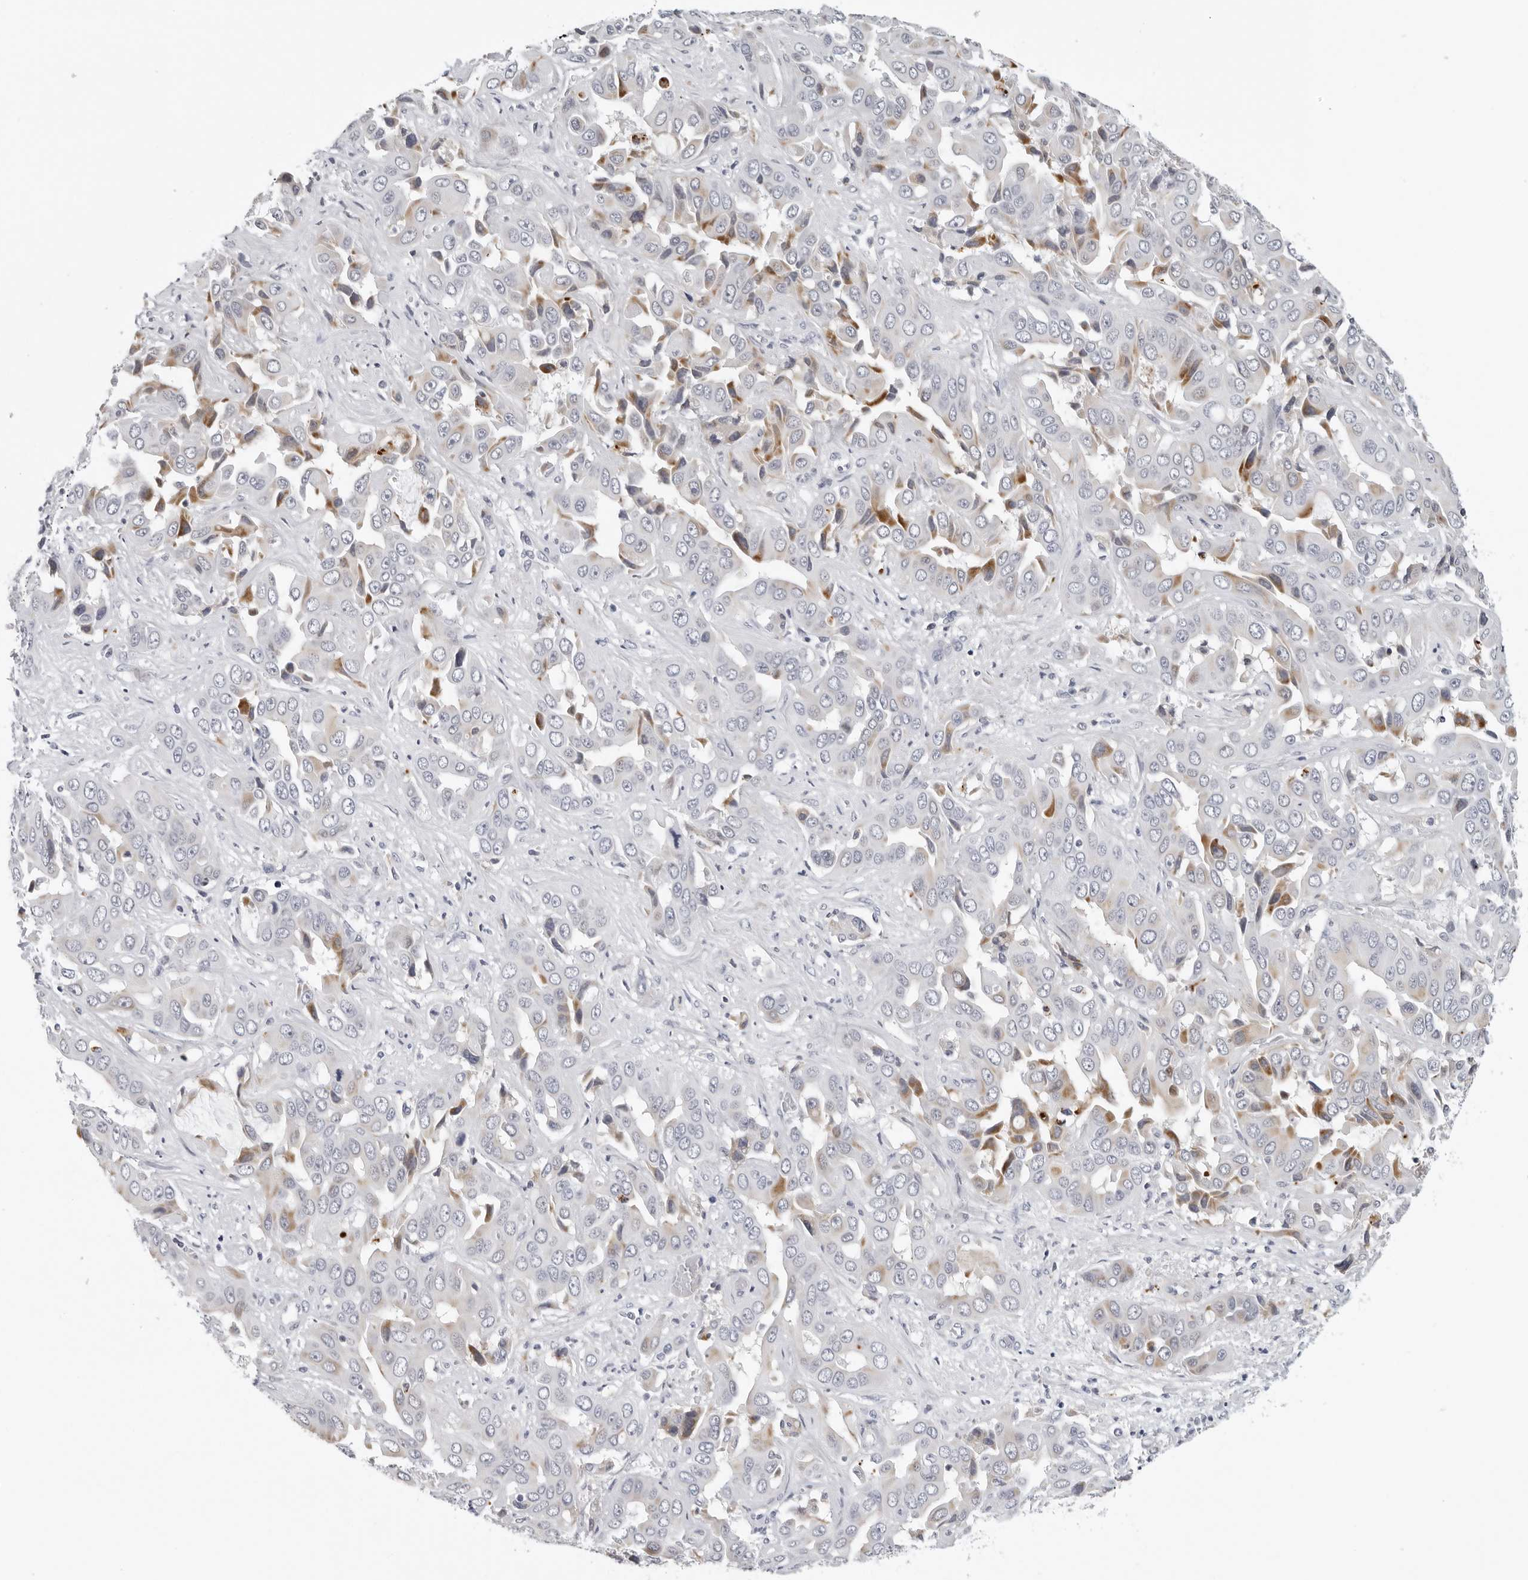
{"staining": {"intensity": "moderate", "quantity": "<25%", "location": "cytoplasmic/membranous"}, "tissue": "liver cancer", "cell_type": "Tumor cells", "image_type": "cancer", "snomed": [{"axis": "morphology", "description": "Cholangiocarcinoma"}, {"axis": "topography", "description": "Liver"}], "caption": "Cholangiocarcinoma (liver) stained with a brown dye demonstrates moderate cytoplasmic/membranous positive positivity in approximately <25% of tumor cells.", "gene": "ZNF502", "patient": {"sex": "female", "age": 52}}